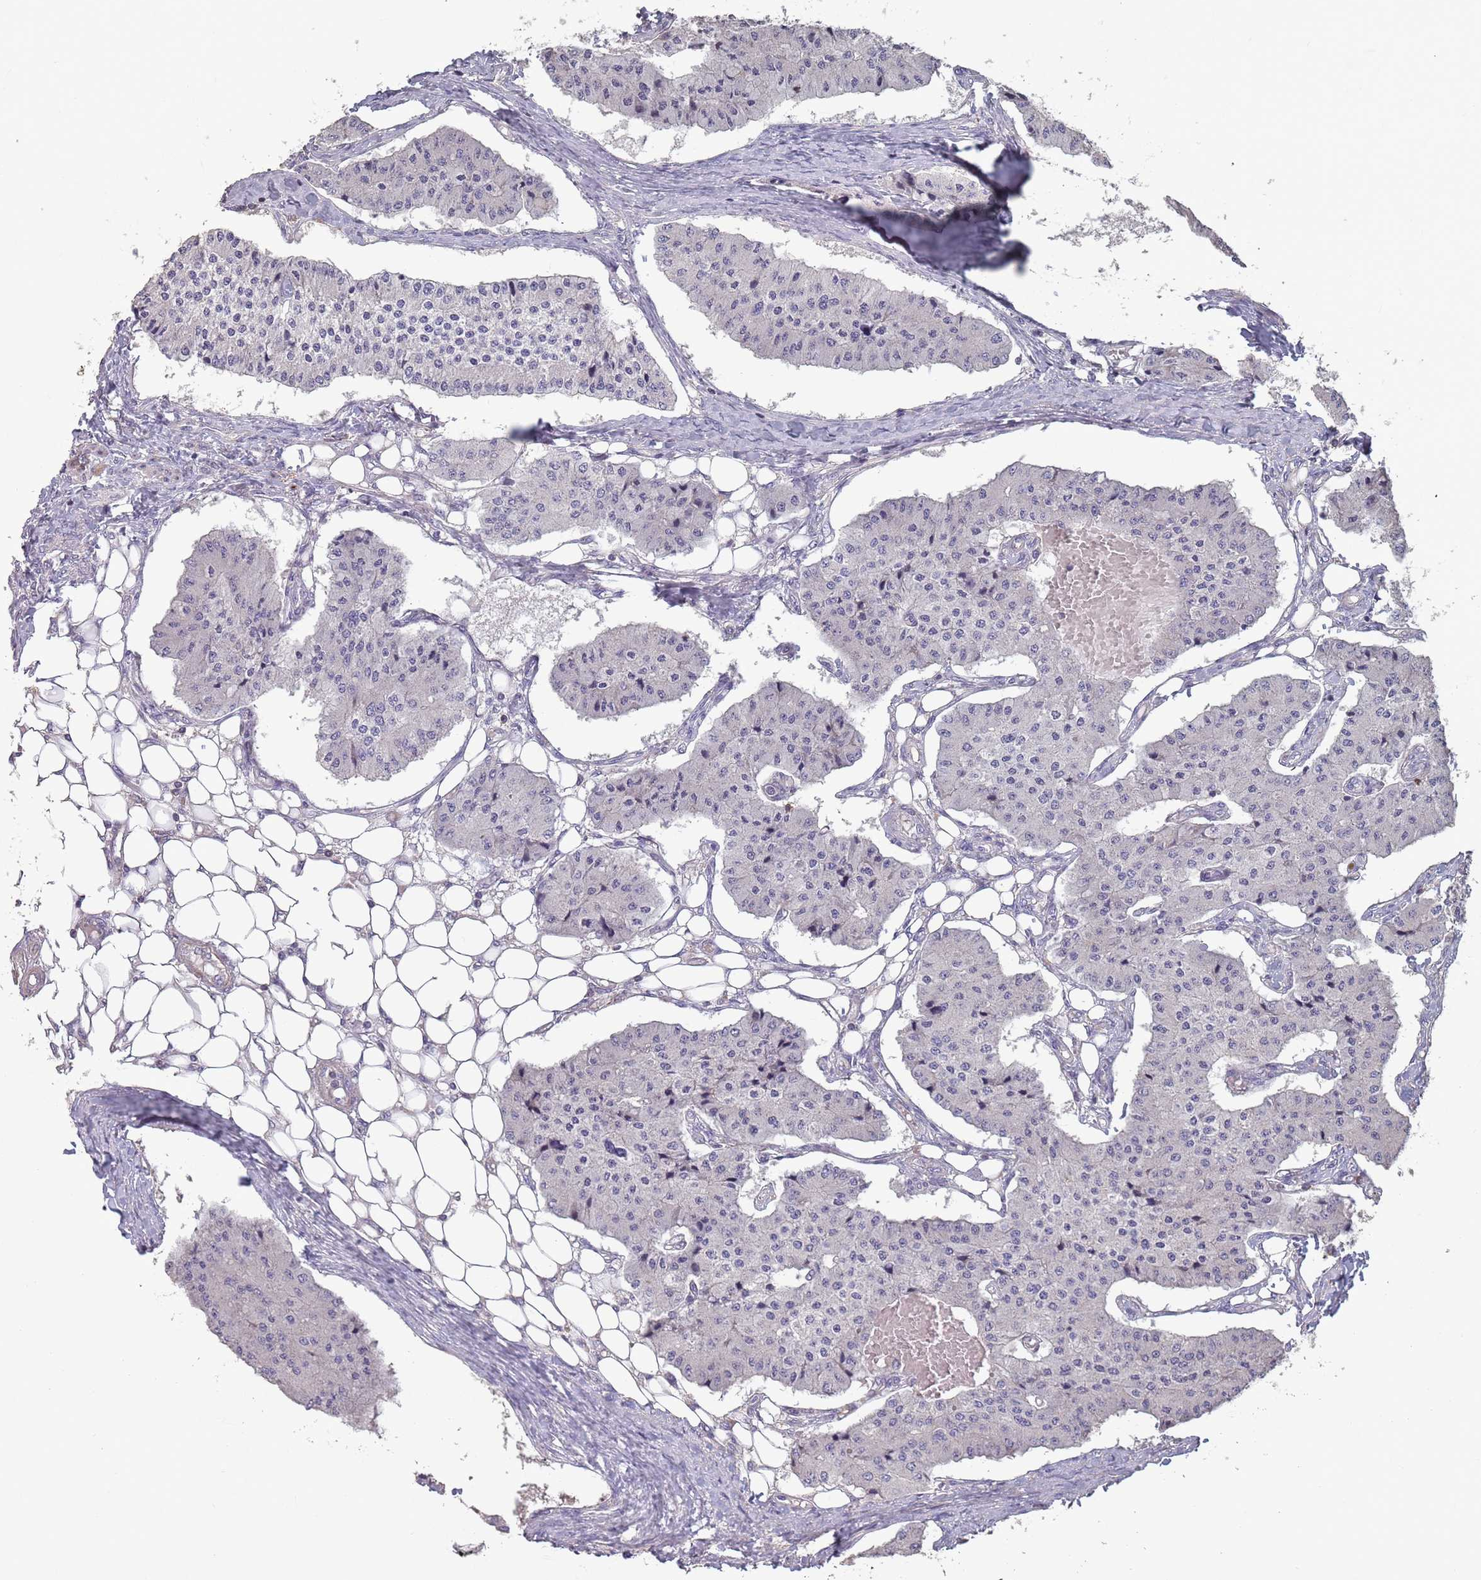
{"staining": {"intensity": "negative", "quantity": "none", "location": "none"}, "tissue": "carcinoid", "cell_type": "Tumor cells", "image_type": "cancer", "snomed": [{"axis": "morphology", "description": "Carcinoid, malignant, NOS"}, {"axis": "topography", "description": "Colon"}], "caption": "This is an immunohistochemistry (IHC) photomicrograph of human carcinoid. There is no expression in tumor cells.", "gene": "MBD3L1", "patient": {"sex": "female", "age": 52}}